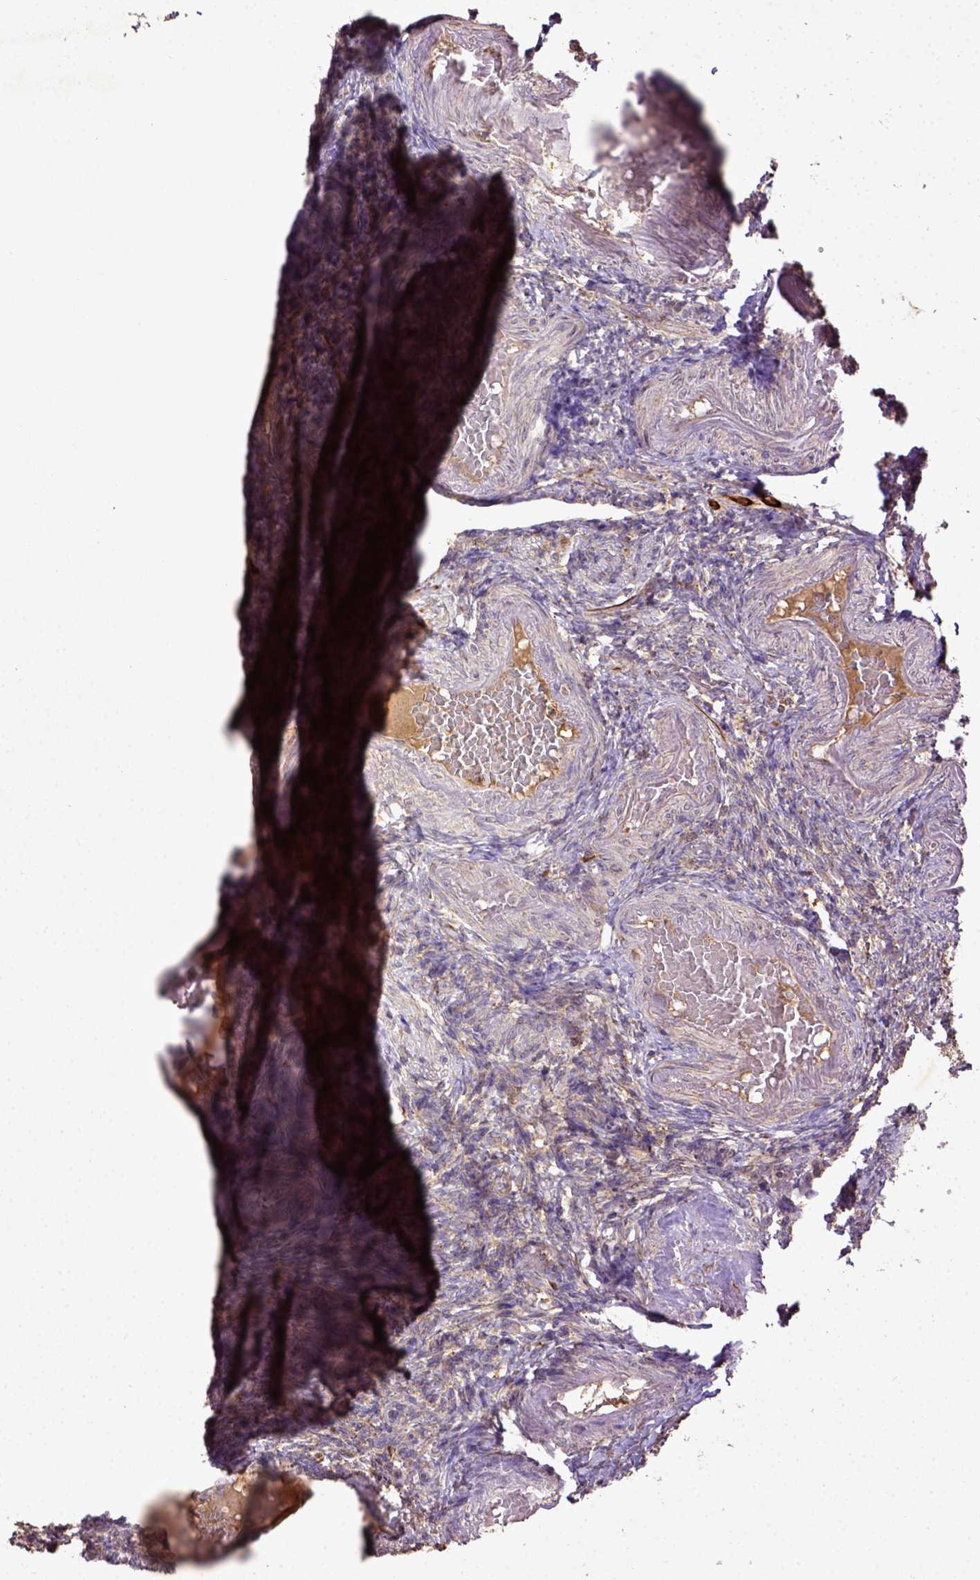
{"staining": {"intensity": "weak", "quantity": ">75%", "location": "cytoplasmic/membranous"}, "tissue": "ovary", "cell_type": "Follicle cells", "image_type": "normal", "snomed": [{"axis": "morphology", "description": "Normal tissue, NOS"}, {"axis": "topography", "description": "Ovary"}], "caption": "Immunohistochemistry (IHC) photomicrograph of normal human ovary stained for a protein (brown), which exhibits low levels of weak cytoplasmic/membranous staining in about >75% of follicle cells.", "gene": "MT", "patient": {"sex": "female", "age": 39}}